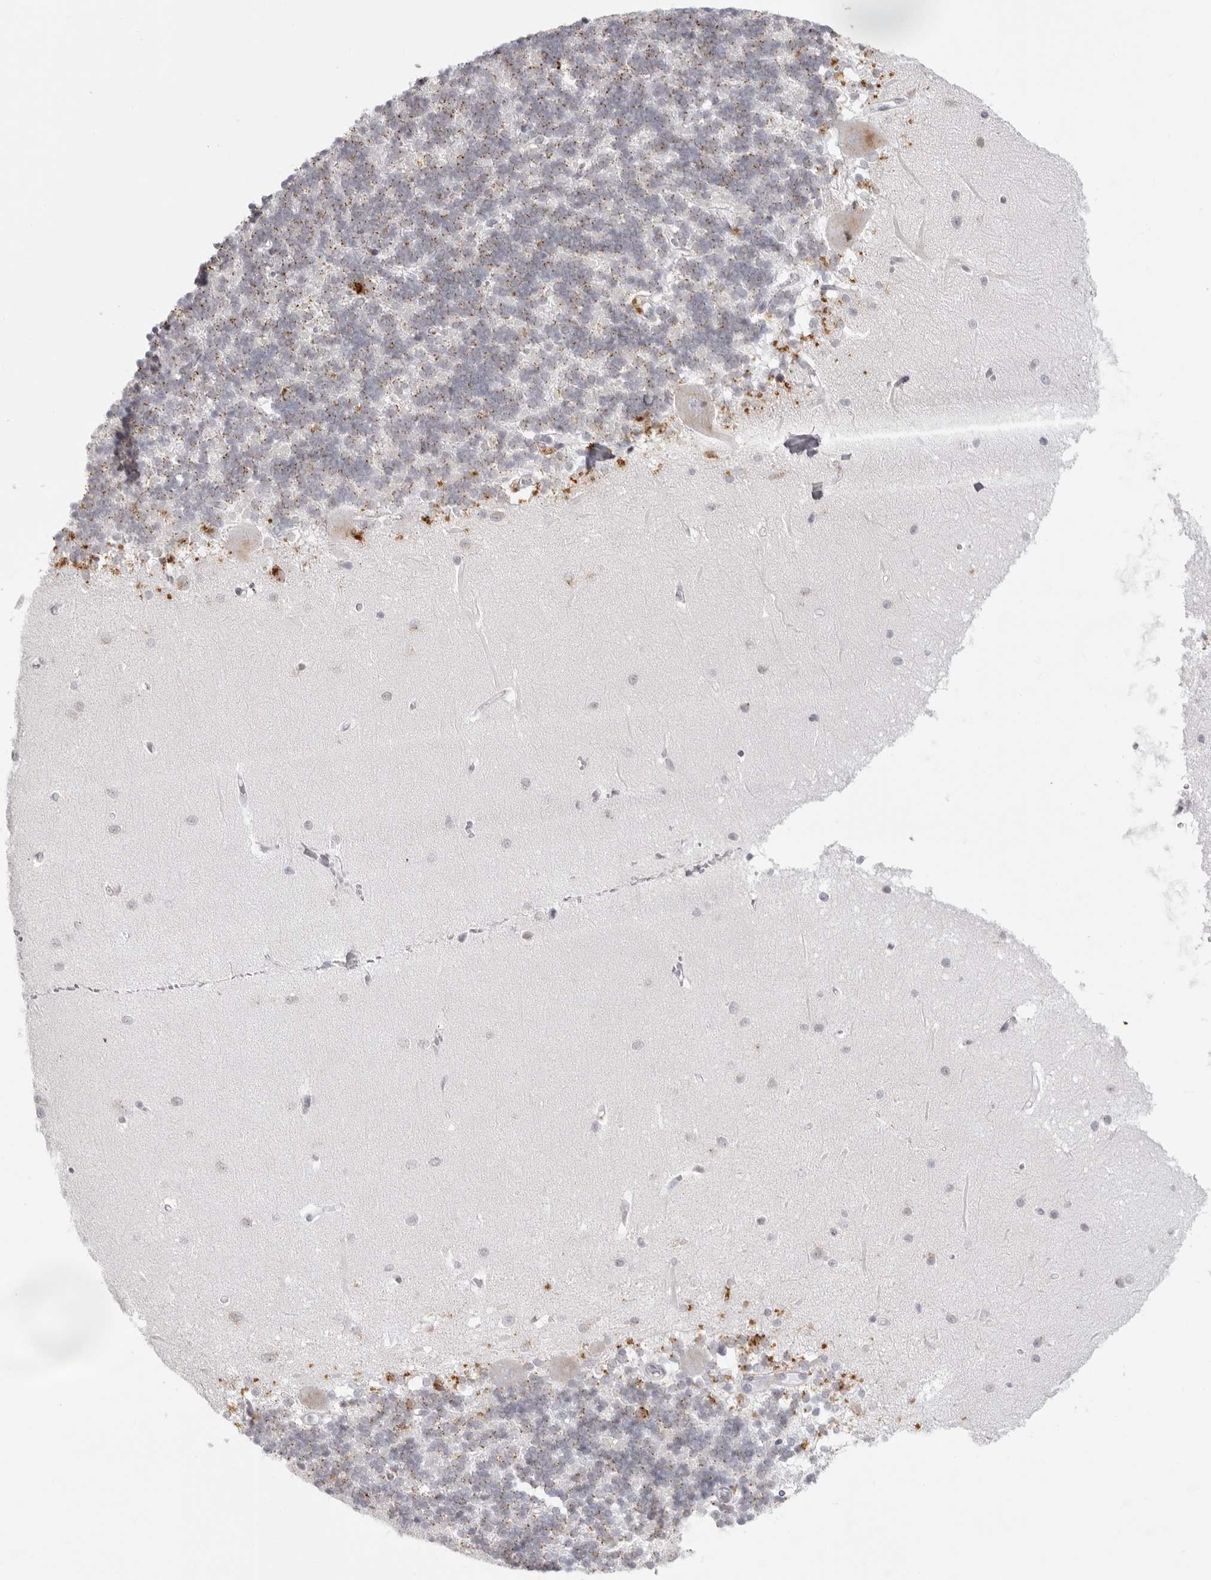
{"staining": {"intensity": "moderate", "quantity": "<25%", "location": "cytoplasmic/membranous"}, "tissue": "cerebellum", "cell_type": "Cells in granular layer", "image_type": "normal", "snomed": [{"axis": "morphology", "description": "Normal tissue, NOS"}, {"axis": "topography", "description": "Cerebellum"}], "caption": "Unremarkable cerebellum reveals moderate cytoplasmic/membranous expression in about <25% of cells in granular layer, visualized by immunohistochemistry.", "gene": "IL25", "patient": {"sex": "male", "age": 37}}